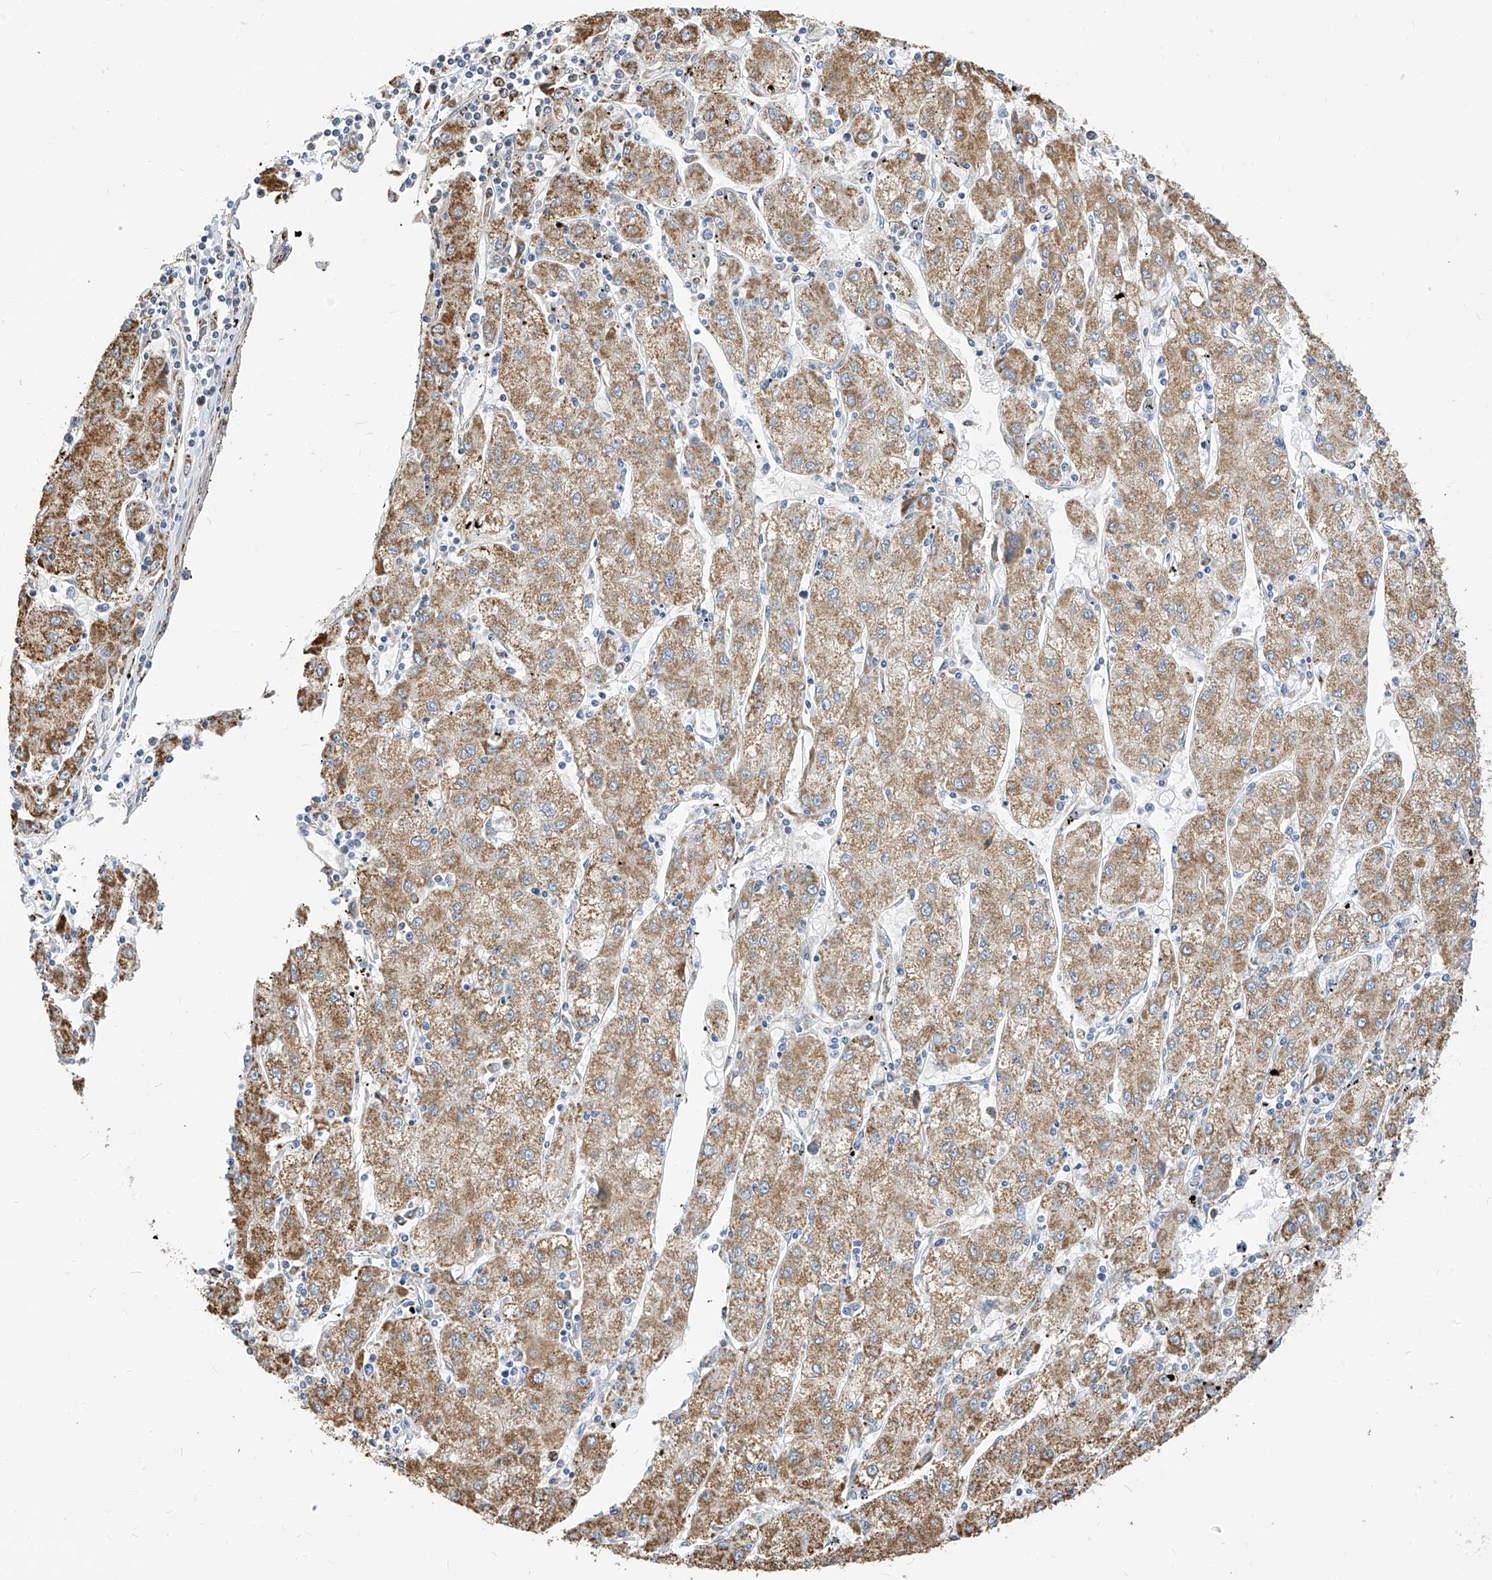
{"staining": {"intensity": "moderate", "quantity": ">75%", "location": "cytoplasmic/membranous"}, "tissue": "liver cancer", "cell_type": "Tumor cells", "image_type": "cancer", "snomed": [{"axis": "morphology", "description": "Carcinoma, Hepatocellular, NOS"}, {"axis": "topography", "description": "Liver"}], "caption": "Liver cancer (hepatocellular carcinoma) stained with DAB (3,3'-diaminobenzidine) IHC exhibits medium levels of moderate cytoplasmic/membranous positivity in about >75% of tumor cells.", "gene": "TTLL8", "patient": {"sex": "male", "age": 72}}